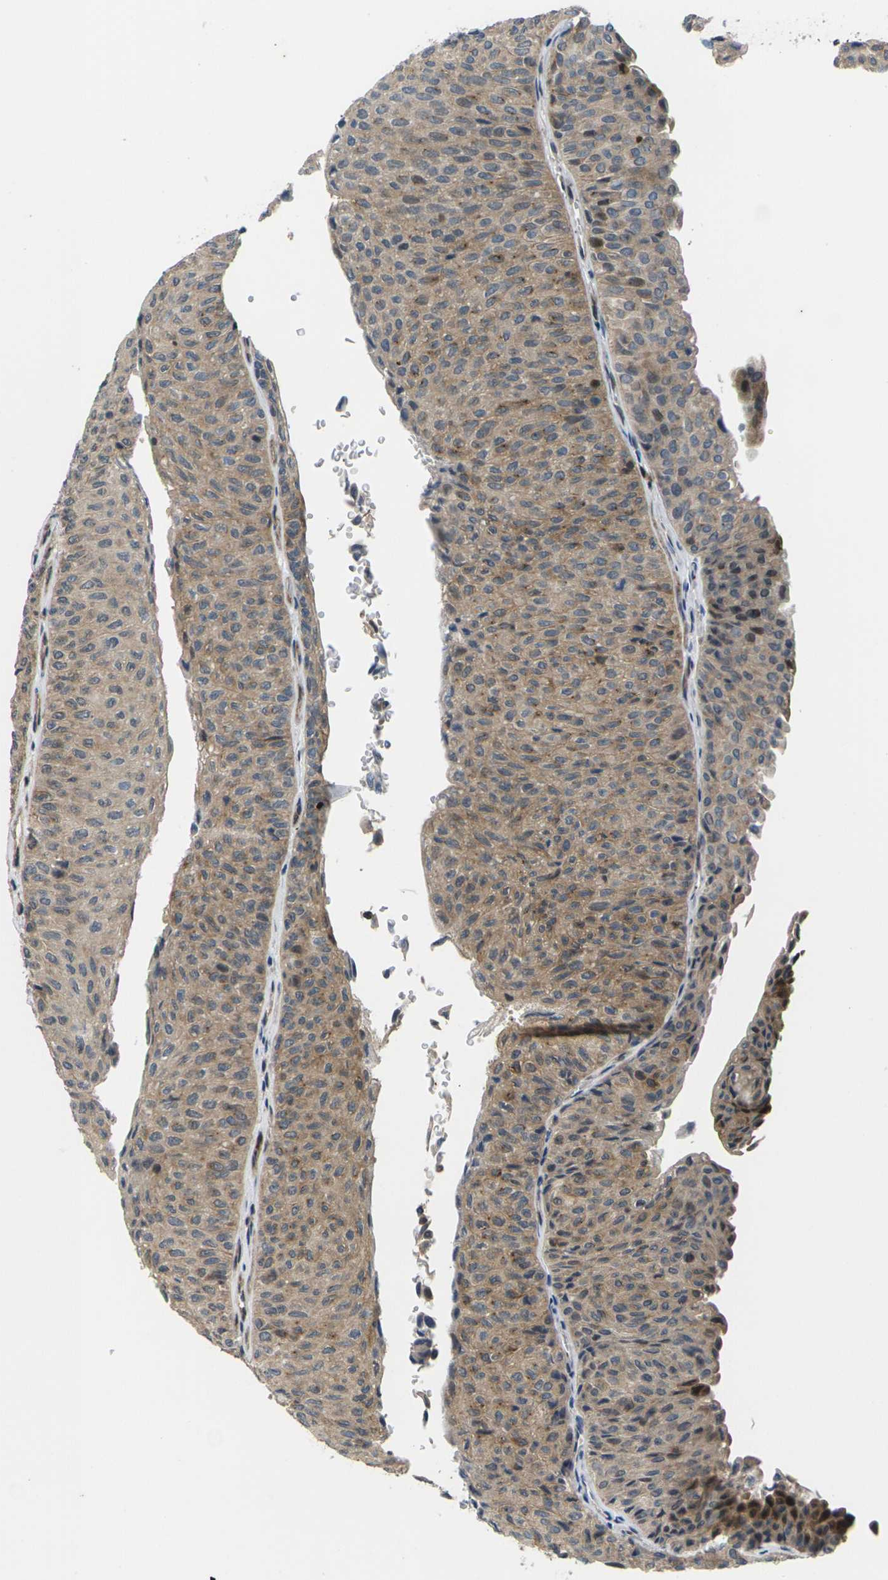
{"staining": {"intensity": "weak", "quantity": ">75%", "location": "cytoplasmic/membranous"}, "tissue": "urothelial cancer", "cell_type": "Tumor cells", "image_type": "cancer", "snomed": [{"axis": "morphology", "description": "Urothelial carcinoma, Low grade"}, {"axis": "topography", "description": "Urinary bladder"}], "caption": "Immunohistochemistry (IHC) (DAB (3,3'-diaminobenzidine)) staining of urothelial cancer shows weak cytoplasmic/membranous protein positivity in approximately >75% of tumor cells.", "gene": "RPS6KA3", "patient": {"sex": "male", "age": 78}}